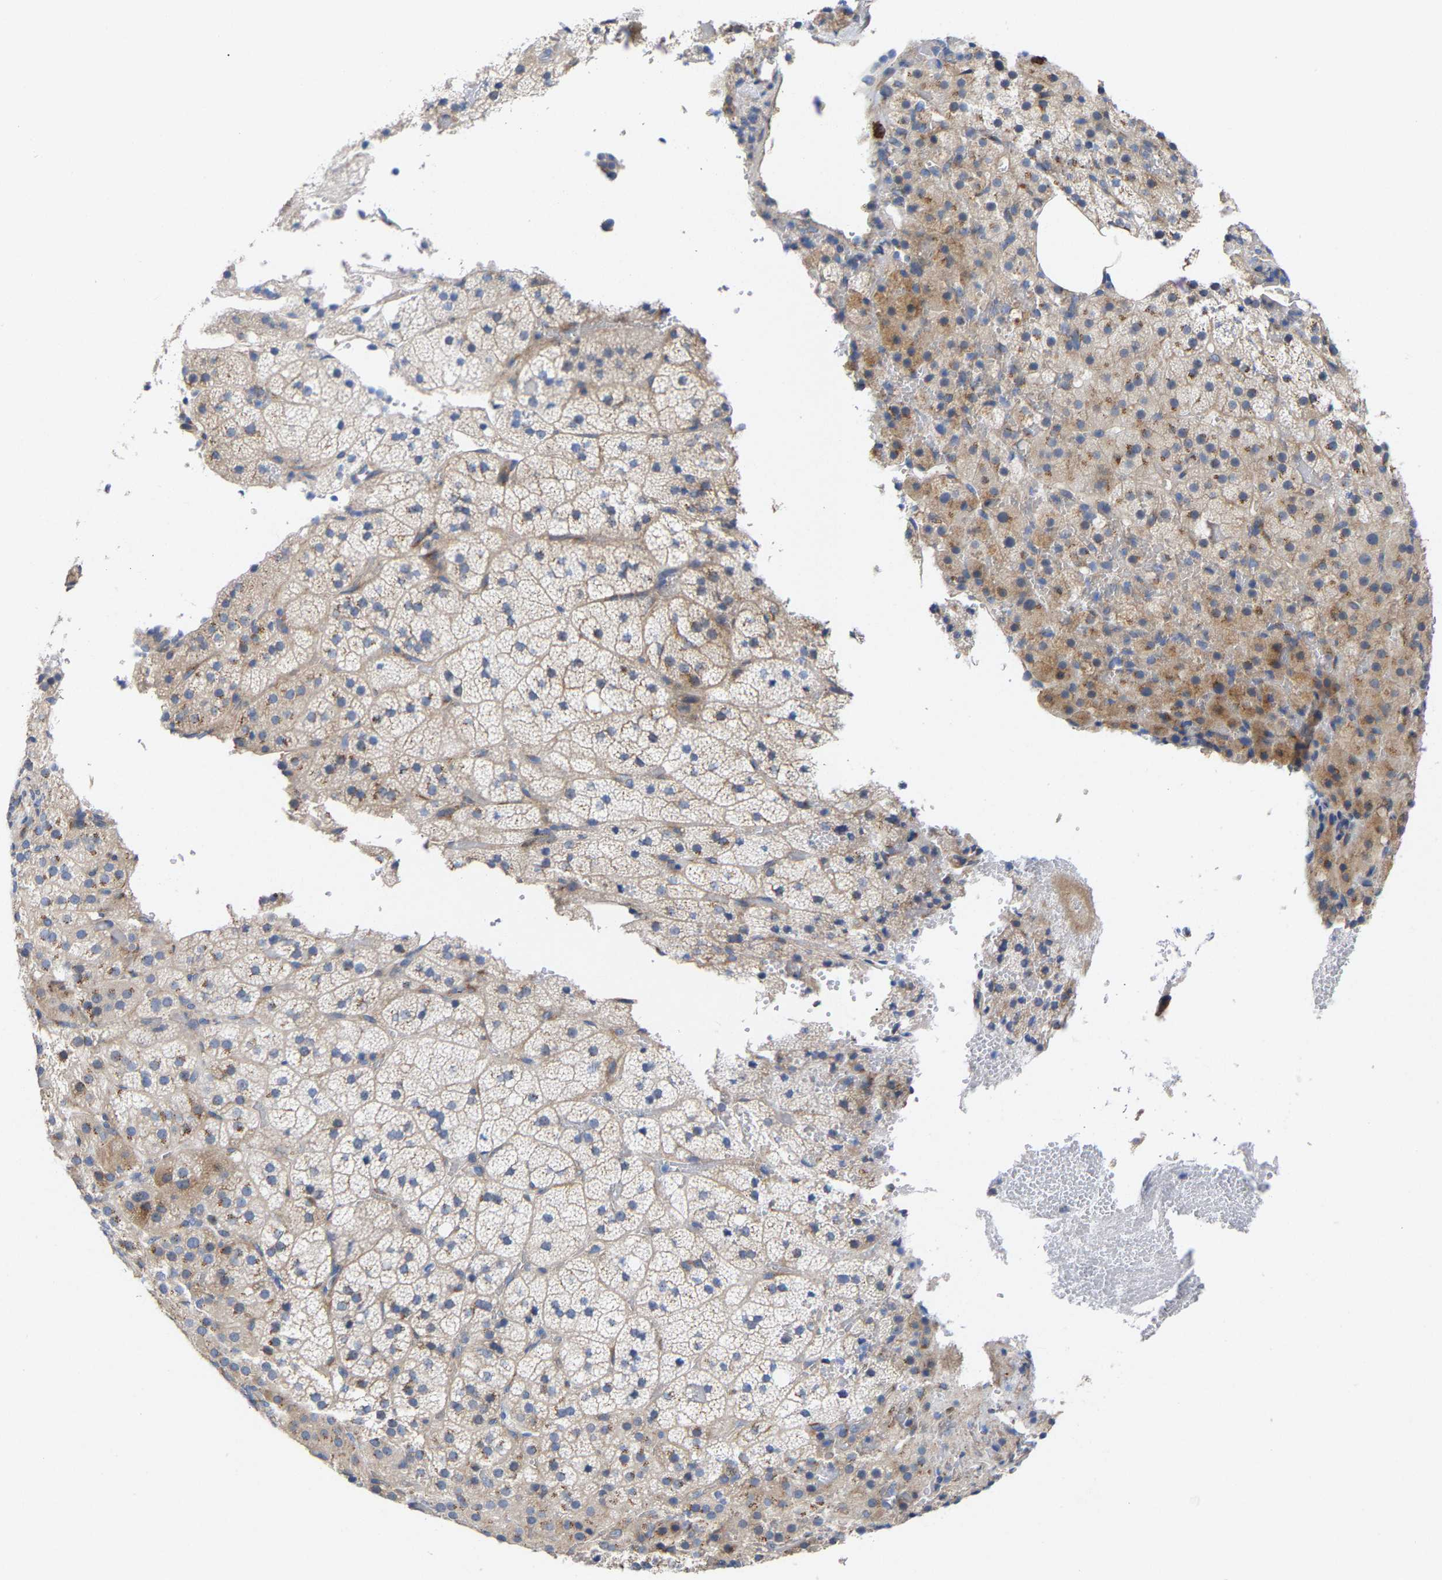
{"staining": {"intensity": "moderate", "quantity": "<25%", "location": "cytoplasmic/membranous"}, "tissue": "adrenal gland", "cell_type": "Glandular cells", "image_type": "normal", "snomed": [{"axis": "morphology", "description": "Normal tissue, NOS"}, {"axis": "topography", "description": "Adrenal gland"}], "caption": "Brown immunohistochemical staining in benign human adrenal gland displays moderate cytoplasmic/membranous expression in about <25% of glandular cells.", "gene": "PPP1R15A", "patient": {"sex": "female", "age": 59}}